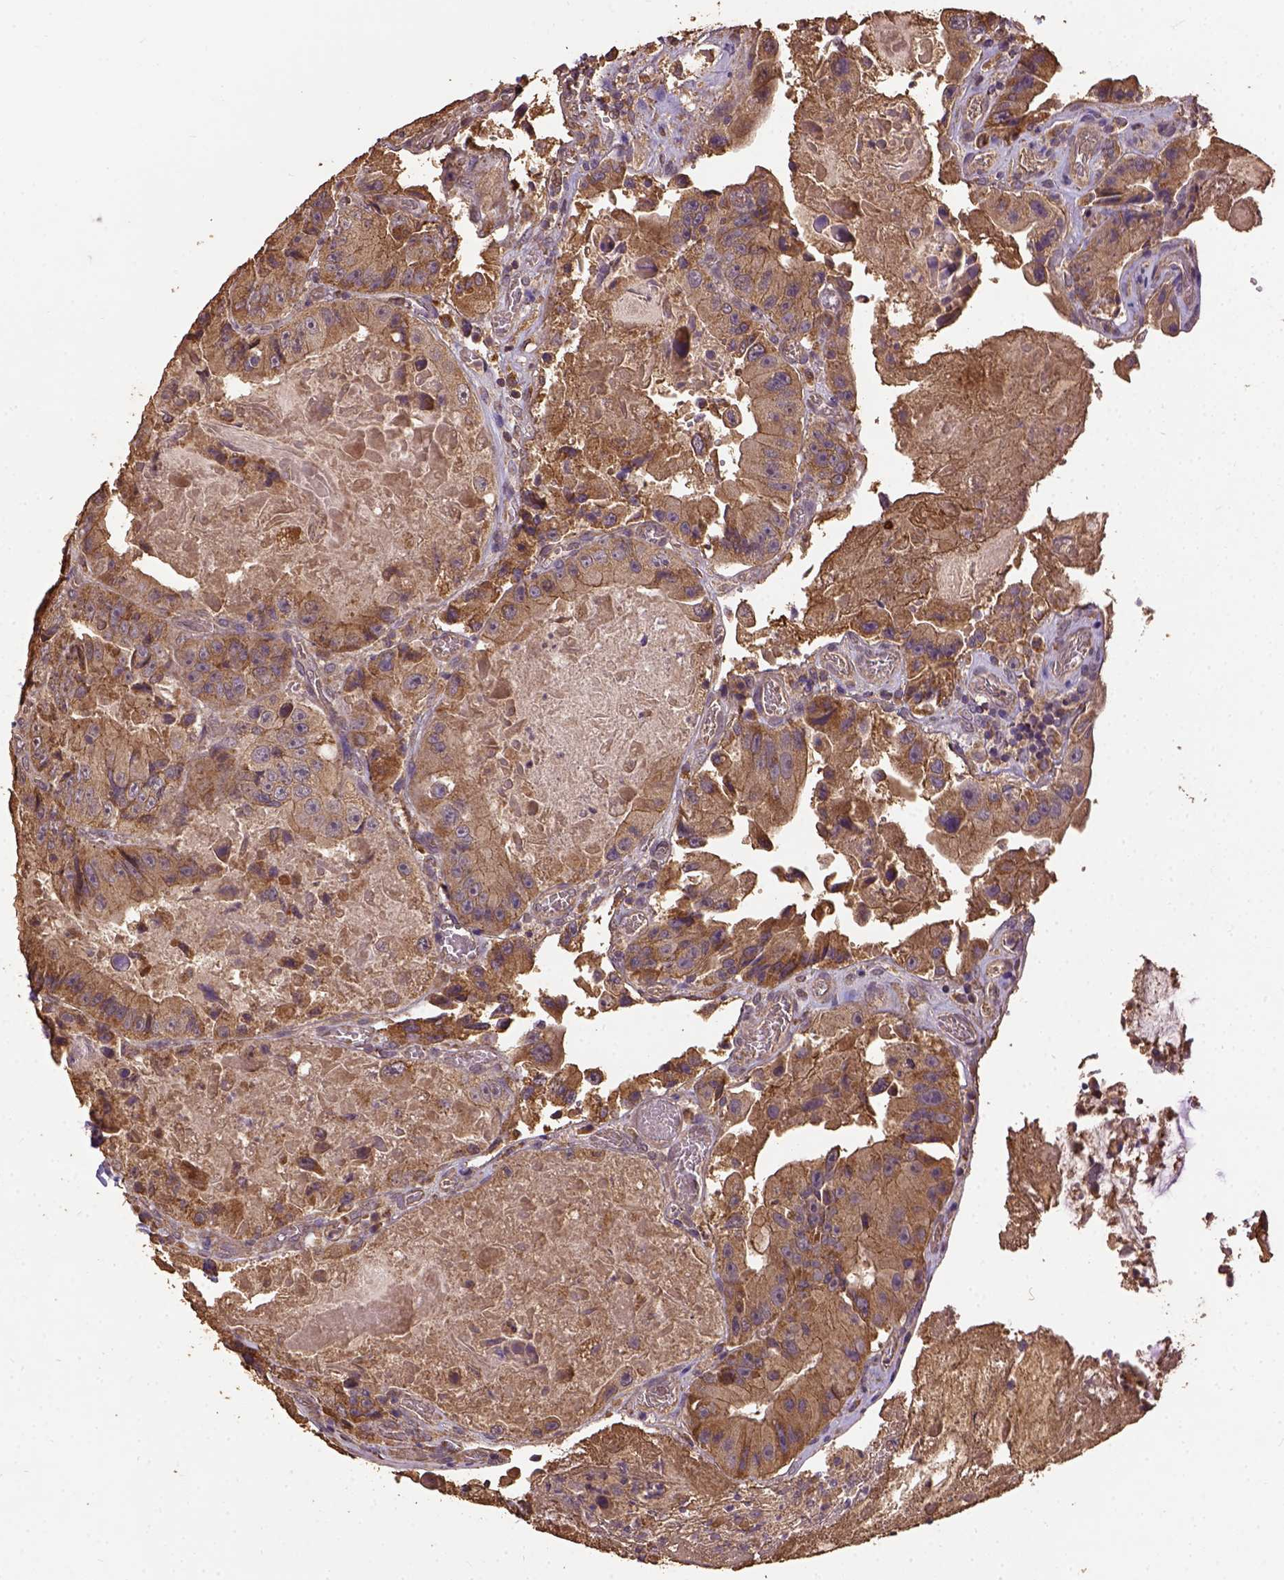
{"staining": {"intensity": "moderate", "quantity": "25%-75%", "location": "cytoplasmic/membranous"}, "tissue": "colorectal cancer", "cell_type": "Tumor cells", "image_type": "cancer", "snomed": [{"axis": "morphology", "description": "Adenocarcinoma, NOS"}, {"axis": "topography", "description": "Colon"}], "caption": "Moderate cytoplasmic/membranous expression for a protein is present in approximately 25%-75% of tumor cells of colorectal cancer using immunohistochemistry (IHC).", "gene": "ATP1B3", "patient": {"sex": "female", "age": 86}}